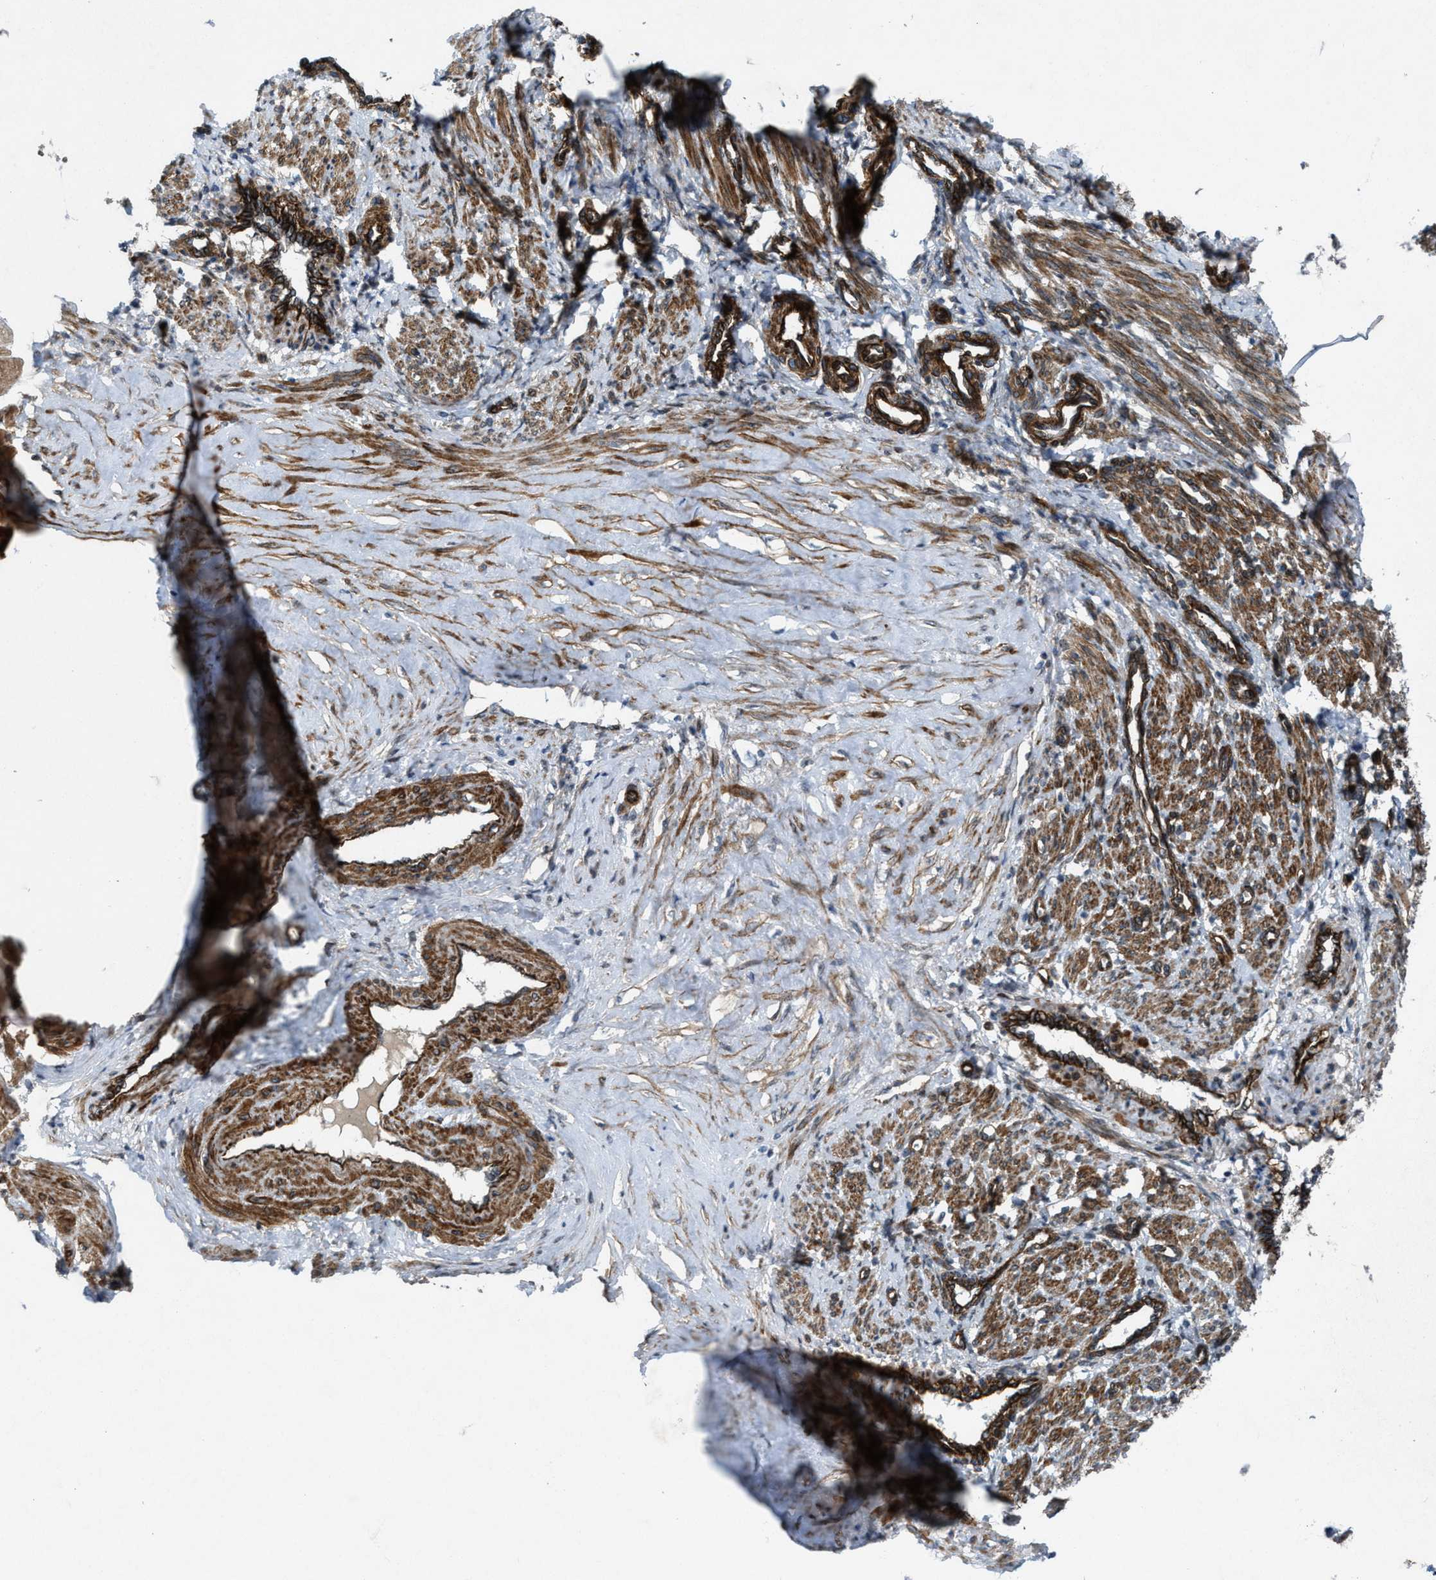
{"staining": {"intensity": "strong", "quantity": ">75%", "location": "cytoplasmic/membranous"}, "tissue": "smooth muscle", "cell_type": "Smooth muscle cells", "image_type": "normal", "snomed": [{"axis": "morphology", "description": "Normal tissue, NOS"}, {"axis": "topography", "description": "Endometrium"}], "caption": "Immunohistochemistry (IHC) histopathology image of benign smooth muscle: smooth muscle stained using IHC demonstrates high levels of strong protein expression localized specifically in the cytoplasmic/membranous of smooth muscle cells, appearing as a cytoplasmic/membranous brown color.", "gene": "URGCP", "patient": {"sex": "female", "age": 33}}